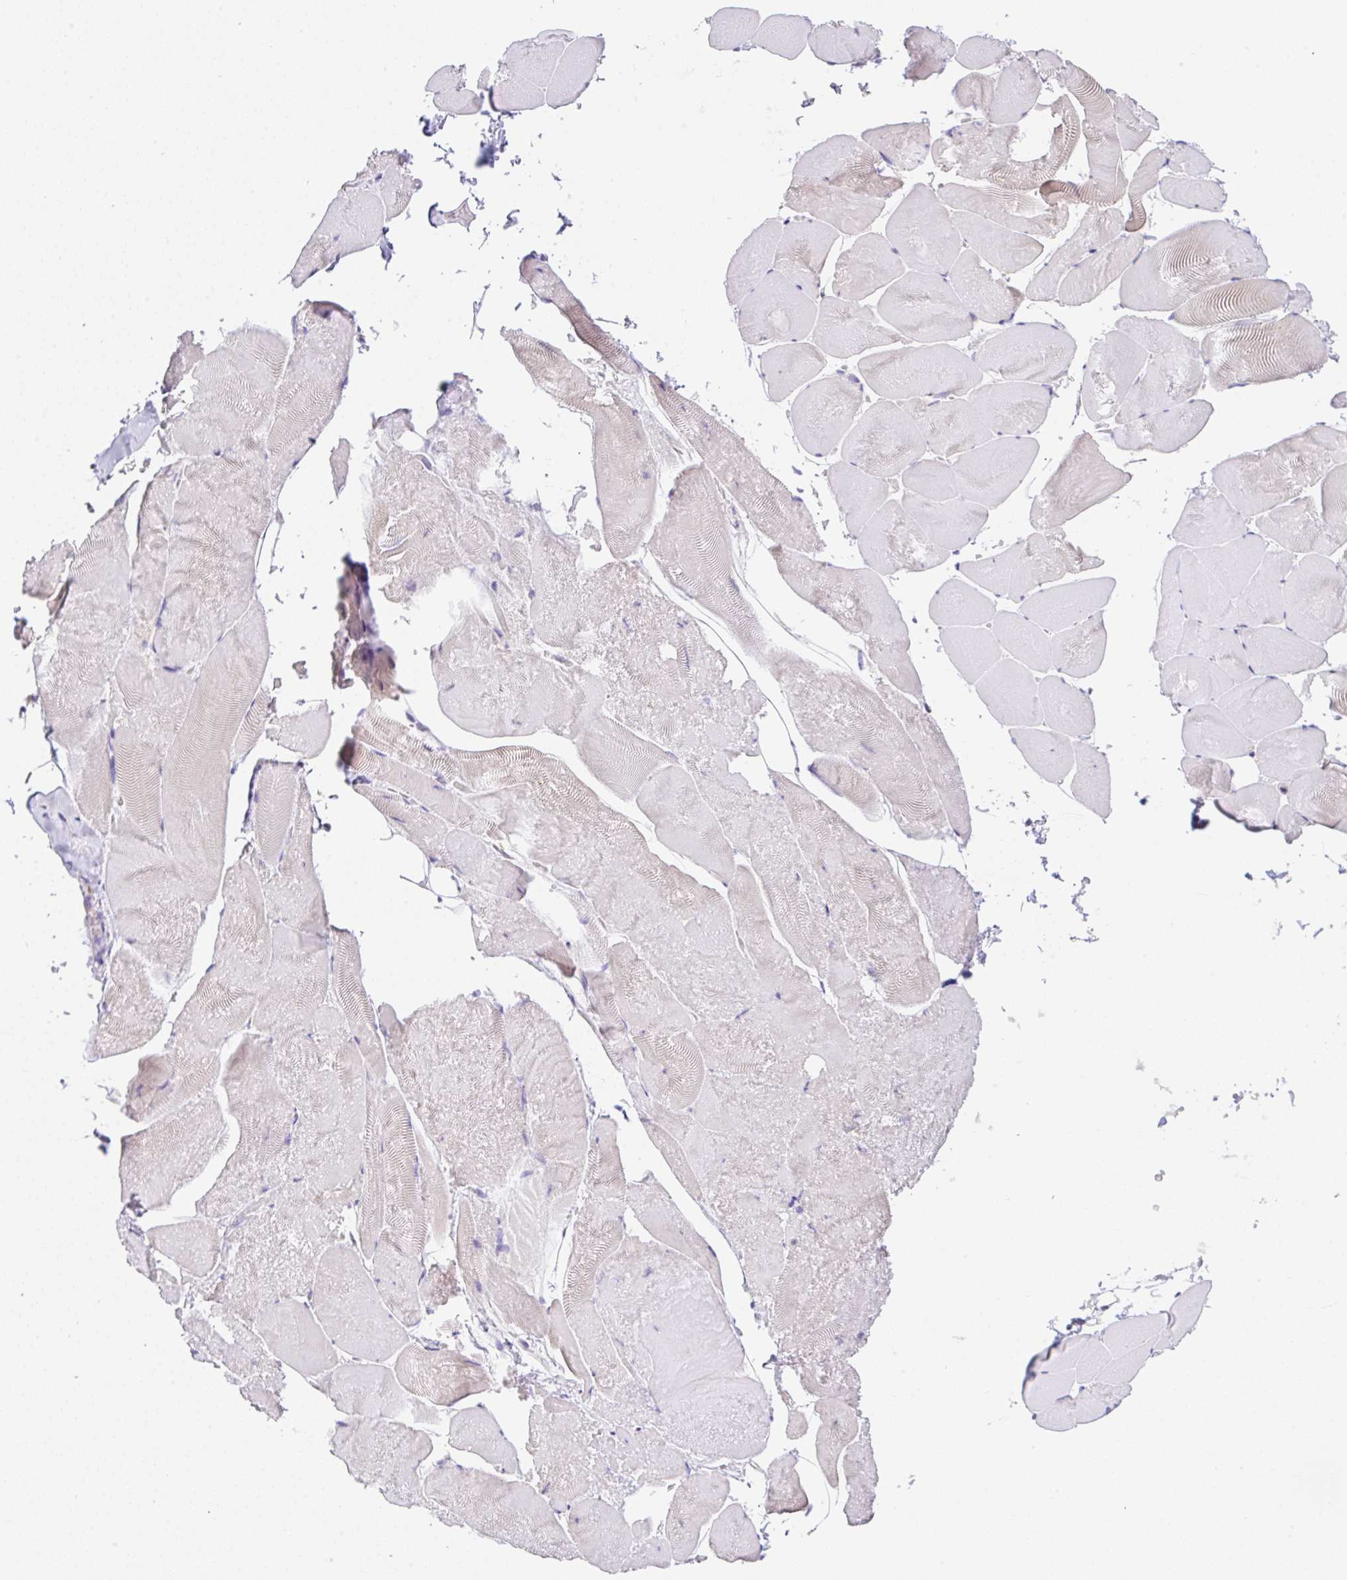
{"staining": {"intensity": "negative", "quantity": "none", "location": "none"}, "tissue": "skeletal muscle", "cell_type": "Myocytes", "image_type": "normal", "snomed": [{"axis": "morphology", "description": "Normal tissue, NOS"}, {"axis": "topography", "description": "Skeletal muscle"}], "caption": "Immunohistochemical staining of benign human skeletal muscle demonstrates no significant staining in myocytes.", "gene": "CGNL1", "patient": {"sex": "female", "age": 64}}